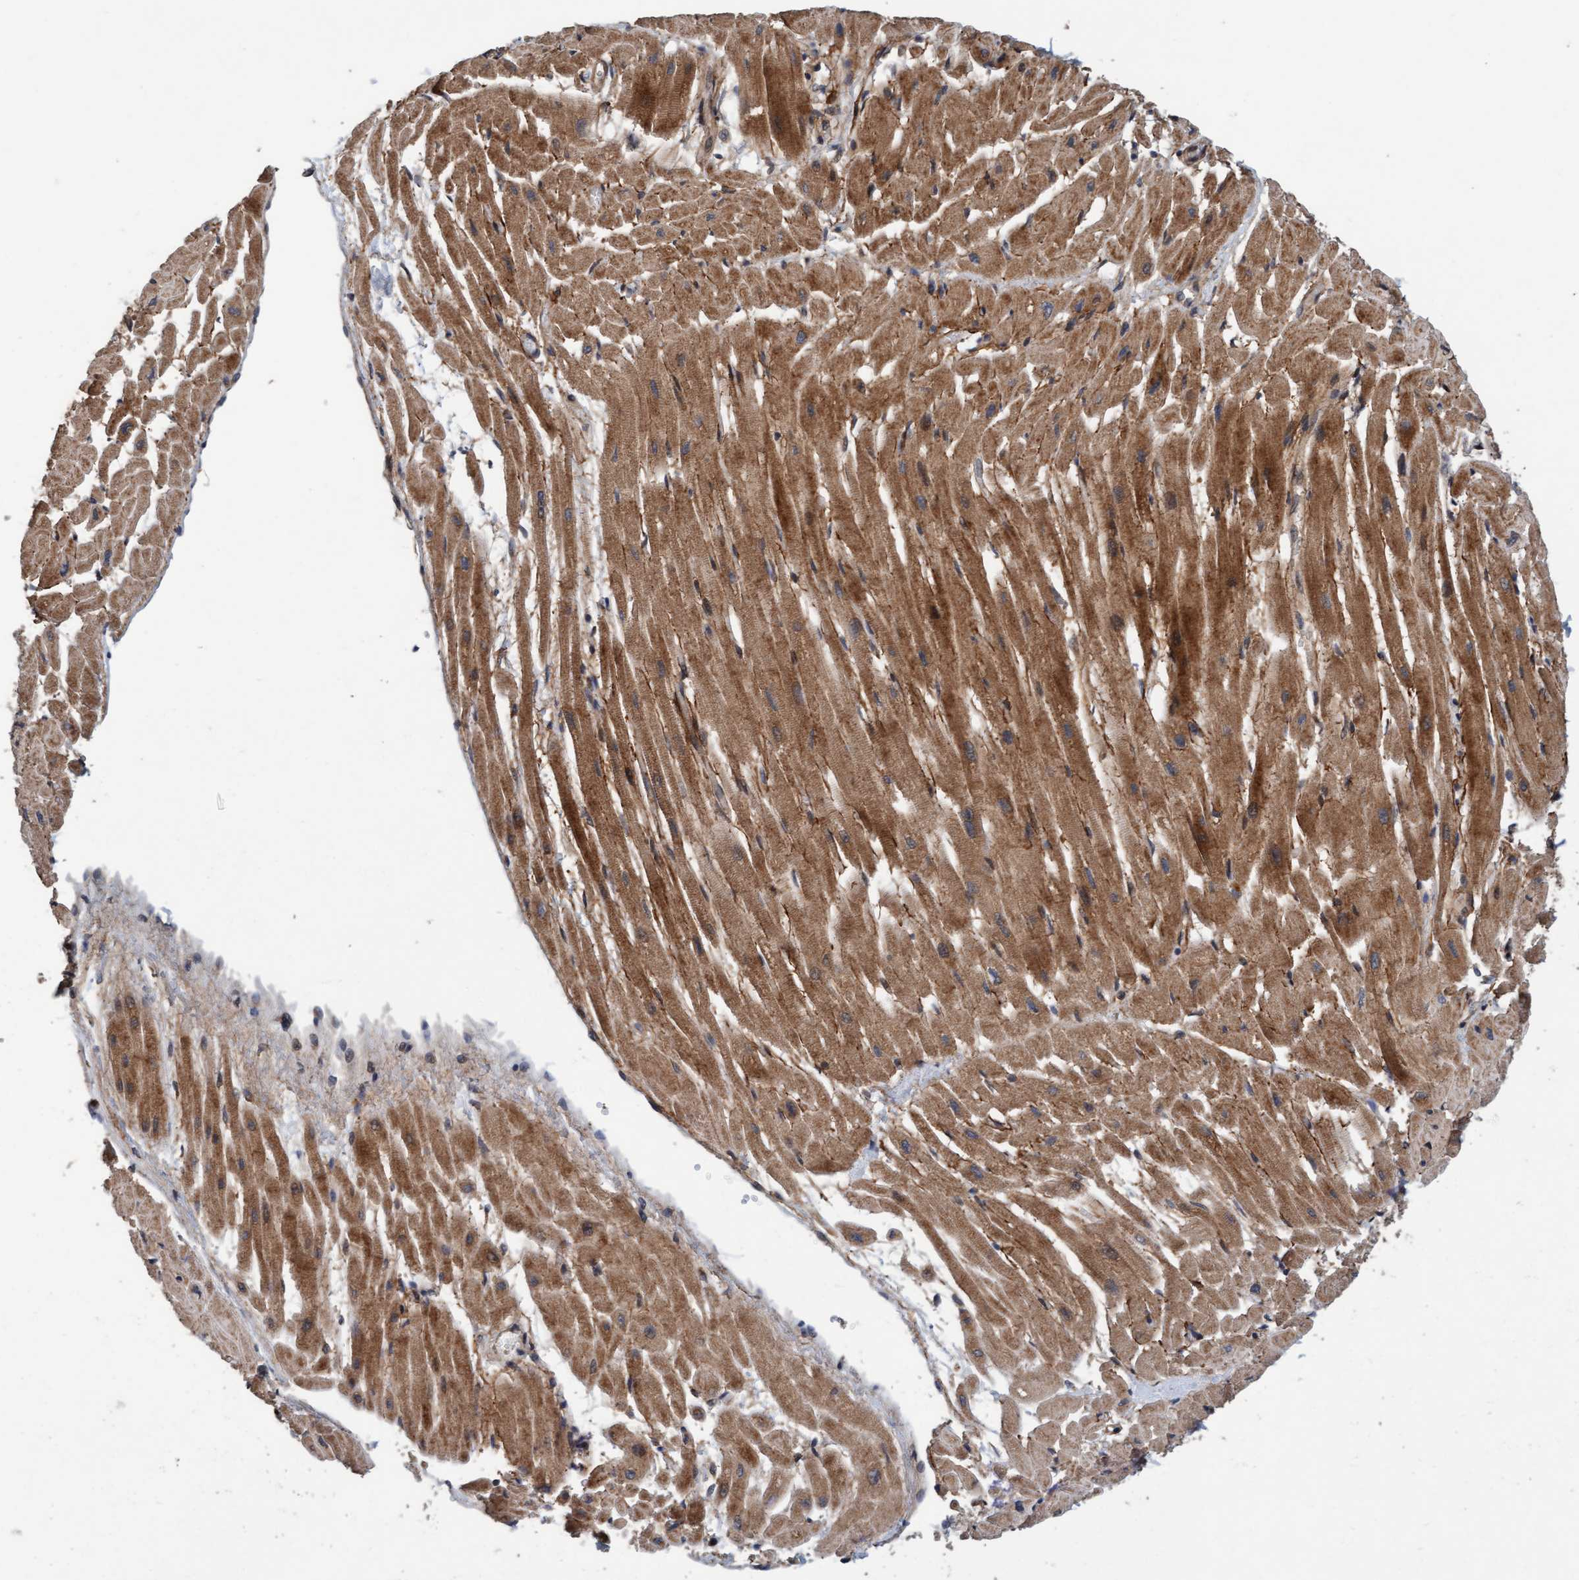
{"staining": {"intensity": "strong", "quantity": ">75%", "location": "cytoplasmic/membranous"}, "tissue": "heart muscle", "cell_type": "Cardiomyocytes", "image_type": "normal", "snomed": [{"axis": "morphology", "description": "Normal tissue, NOS"}, {"axis": "topography", "description": "Heart"}], "caption": "DAB immunohistochemical staining of benign human heart muscle displays strong cytoplasmic/membranous protein staining in approximately >75% of cardiomyocytes. The protein of interest is shown in brown color, while the nuclei are stained blue.", "gene": "MLXIP", "patient": {"sex": "male", "age": 45}}